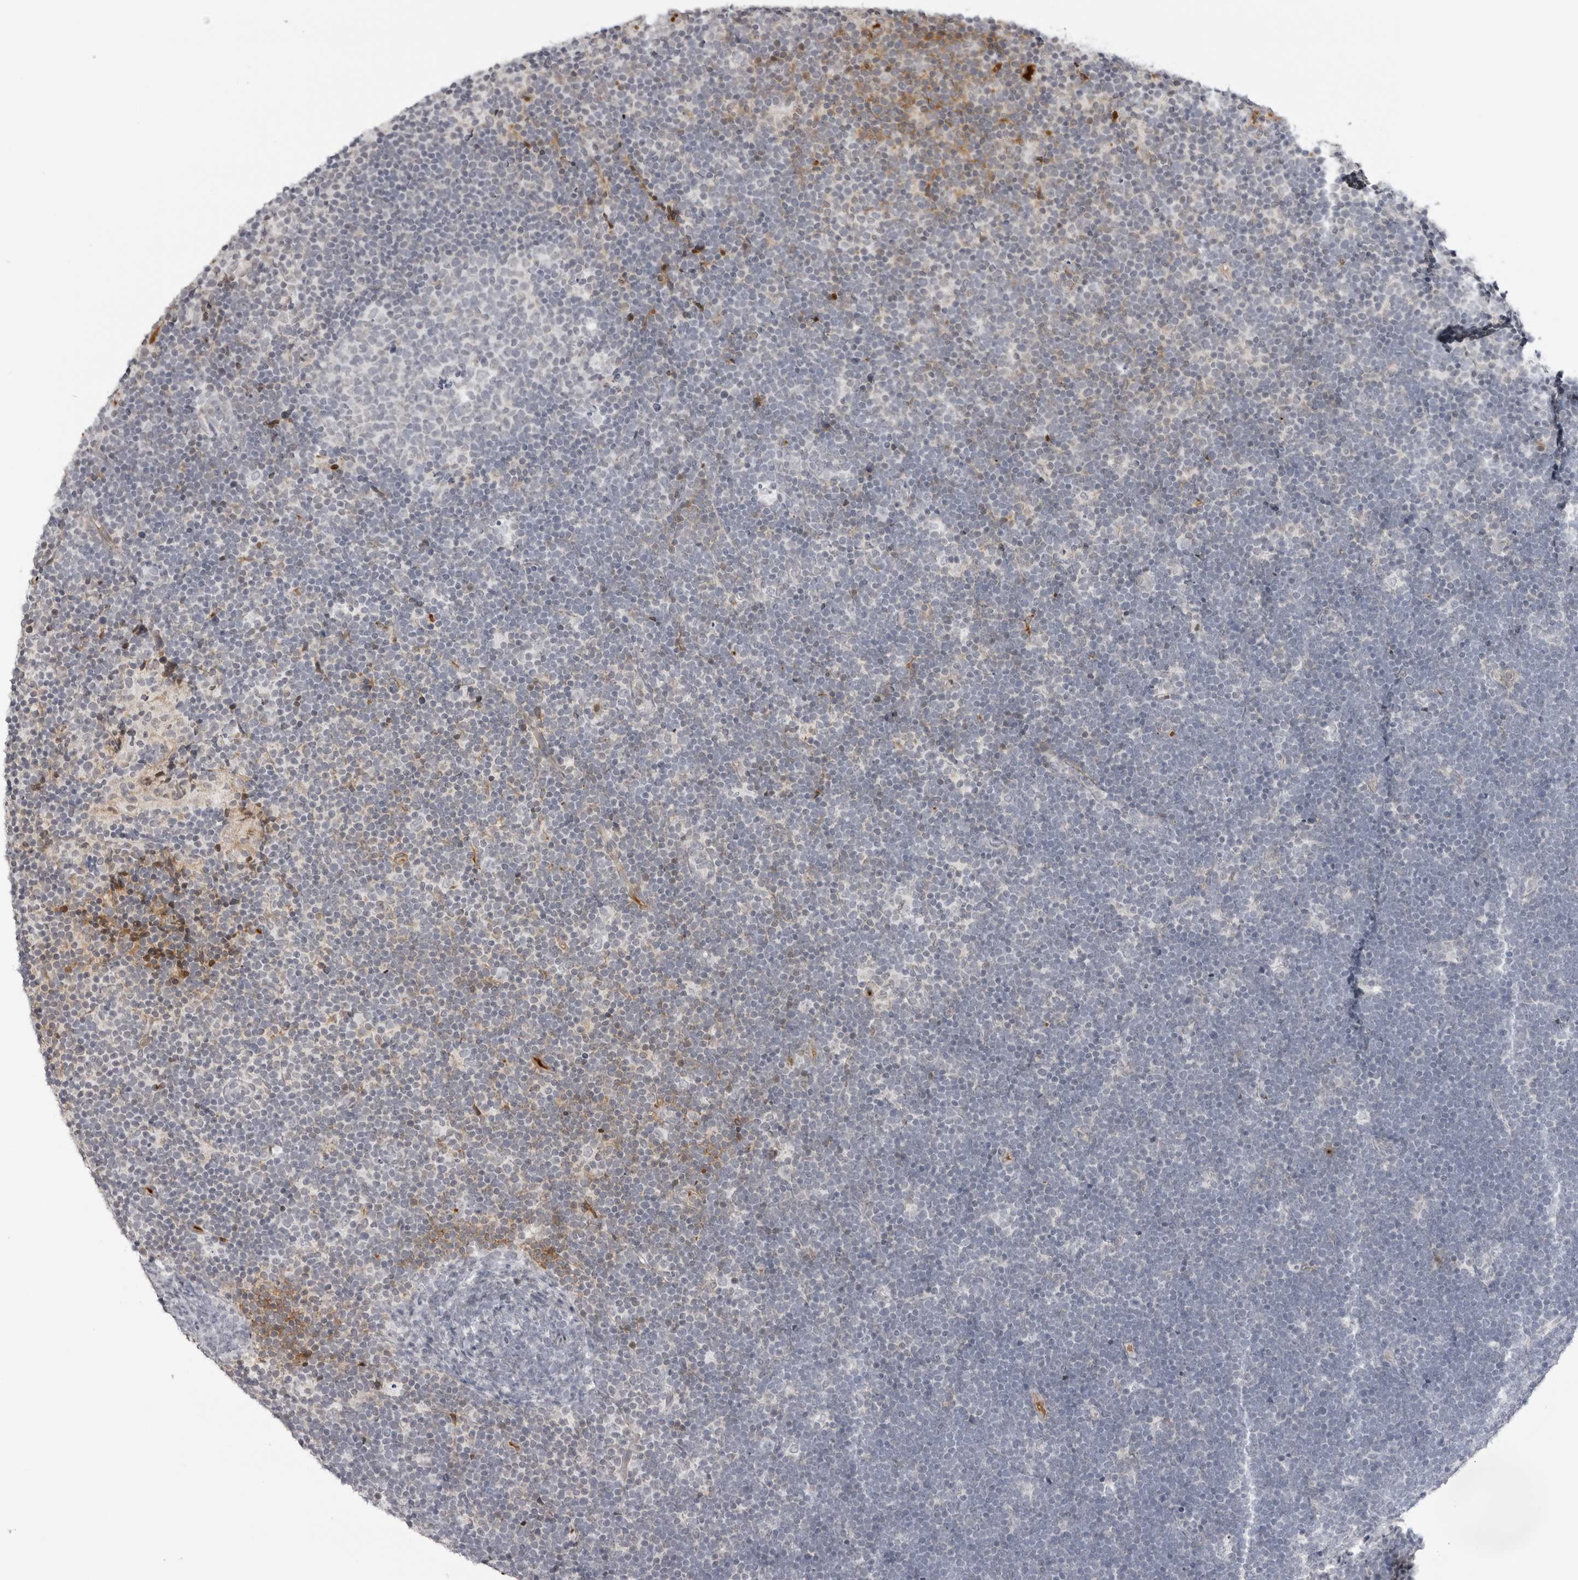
{"staining": {"intensity": "weak", "quantity": "<25%", "location": "cytoplasmic/membranous"}, "tissue": "lymphoma", "cell_type": "Tumor cells", "image_type": "cancer", "snomed": [{"axis": "morphology", "description": "Malignant lymphoma, non-Hodgkin's type, High grade"}, {"axis": "topography", "description": "Lymph node"}], "caption": "This is an IHC histopathology image of human high-grade malignant lymphoma, non-Hodgkin's type. There is no expression in tumor cells.", "gene": "SERPINF2", "patient": {"sex": "male", "age": 13}}